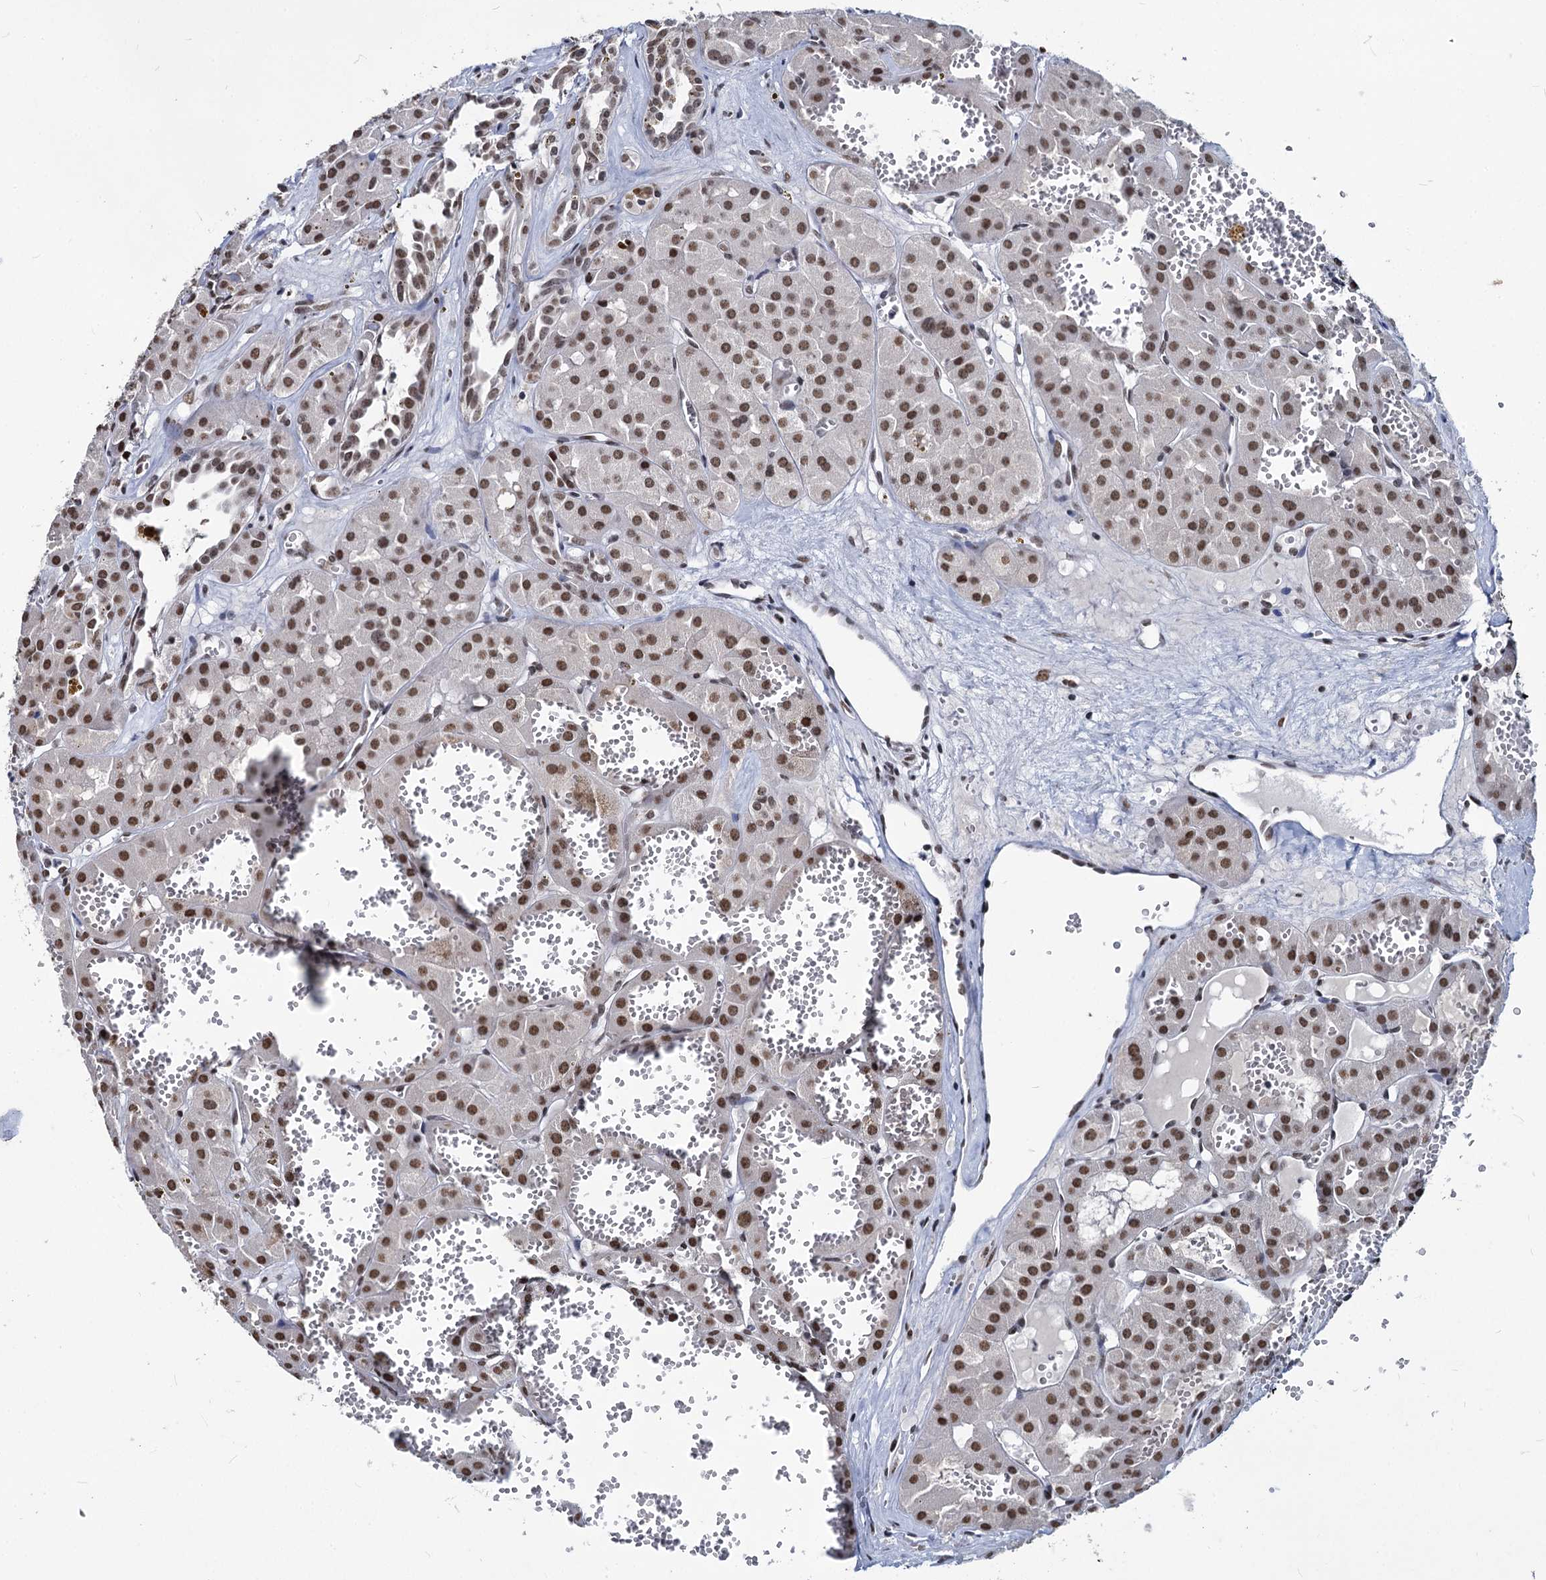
{"staining": {"intensity": "strong", "quantity": ">75%", "location": "nuclear"}, "tissue": "renal cancer", "cell_type": "Tumor cells", "image_type": "cancer", "snomed": [{"axis": "morphology", "description": "Carcinoma, NOS"}, {"axis": "topography", "description": "Kidney"}], "caption": "An image showing strong nuclear positivity in about >75% of tumor cells in carcinoma (renal), as visualized by brown immunohistochemical staining.", "gene": "PARPBP", "patient": {"sex": "female", "age": 75}}